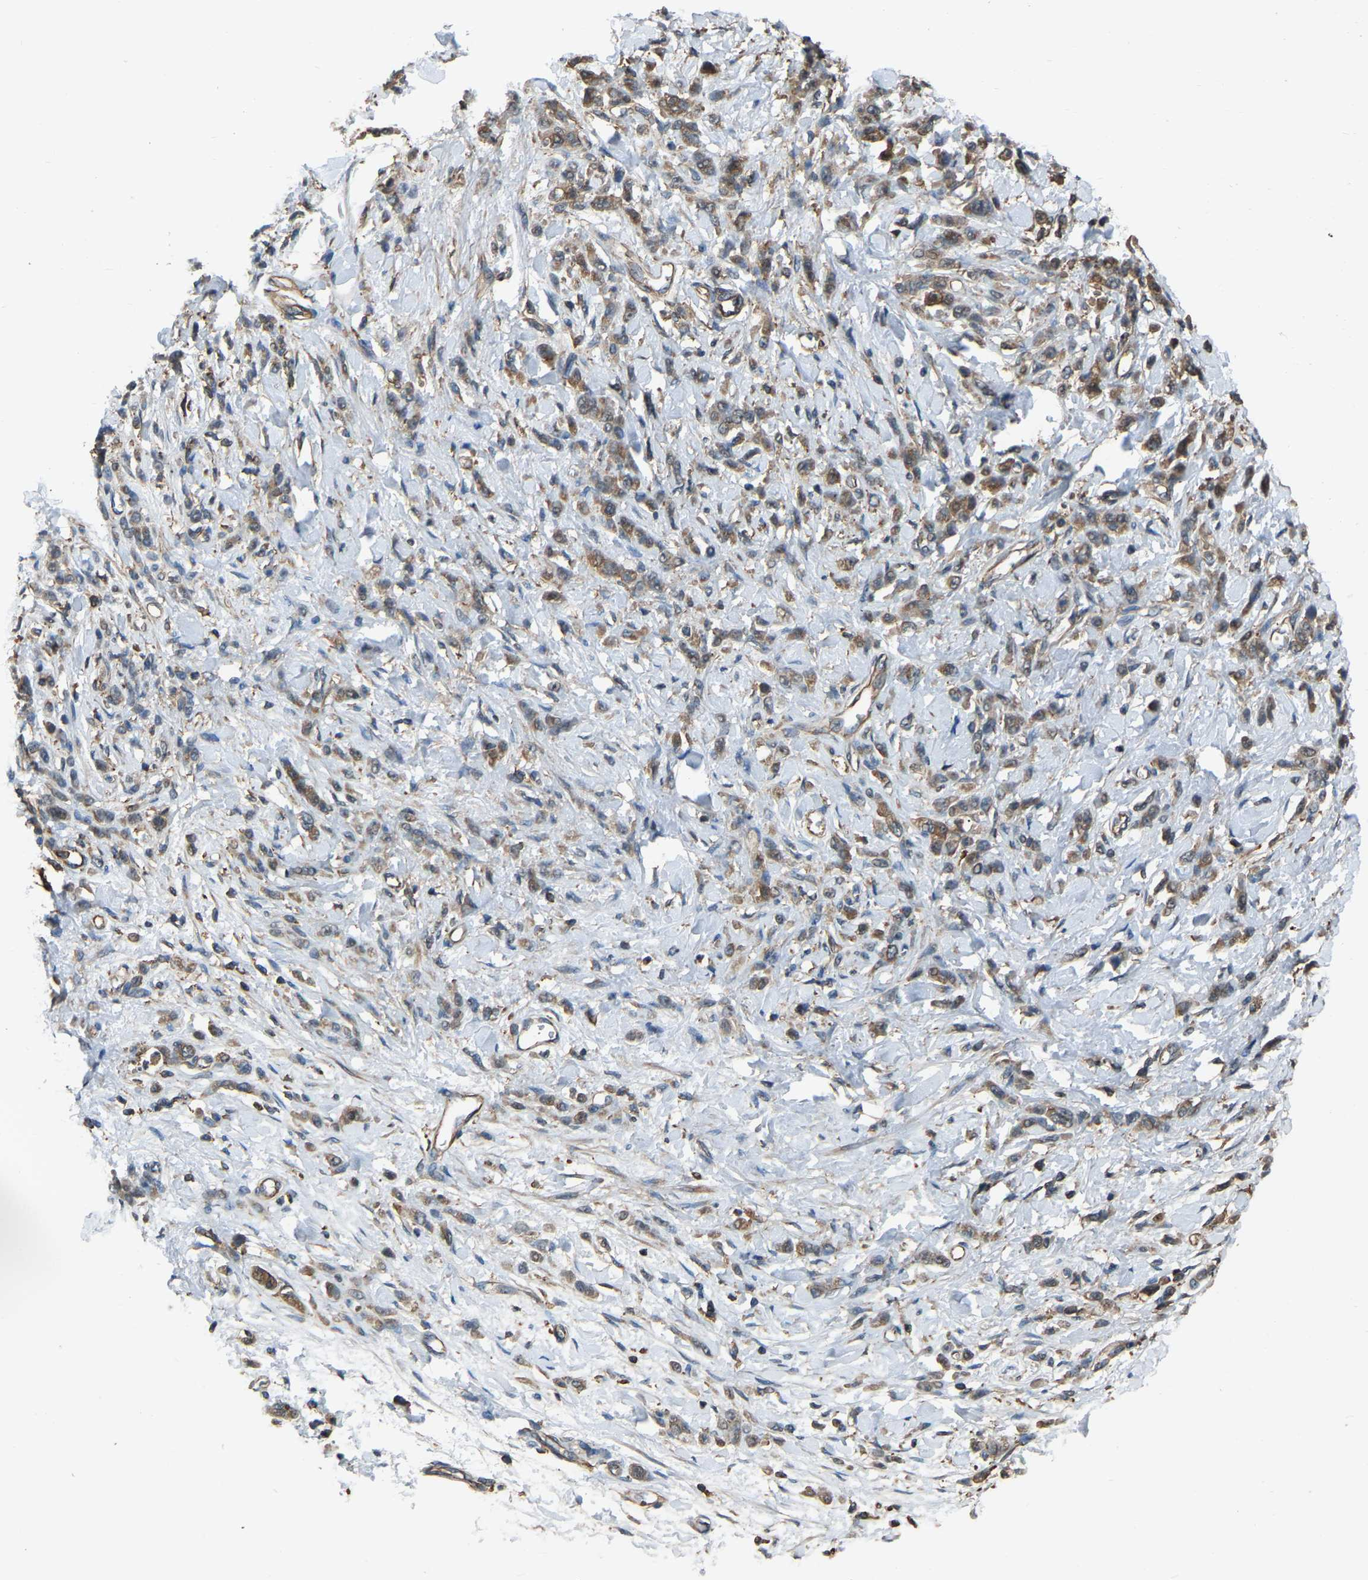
{"staining": {"intensity": "moderate", "quantity": ">75%", "location": "cytoplasmic/membranous"}, "tissue": "stomach cancer", "cell_type": "Tumor cells", "image_type": "cancer", "snomed": [{"axis": "morphology", "description": "Normal tissue, NOS"}, {"axis": "morphology", "description": "Adenocarcinoma, NOS"}, {"axis": "topography", "description": "Stomach"}], "caption": "A high-resolution histopathology image shows immunohistochemistry staining of stomach adenocarcinoma, which reveals moderate cytoplasmic/membranous staining in about >75% of tumor cells.", "gene": "SAMD9L", "patient": {"sex": "male", "age": 82}}